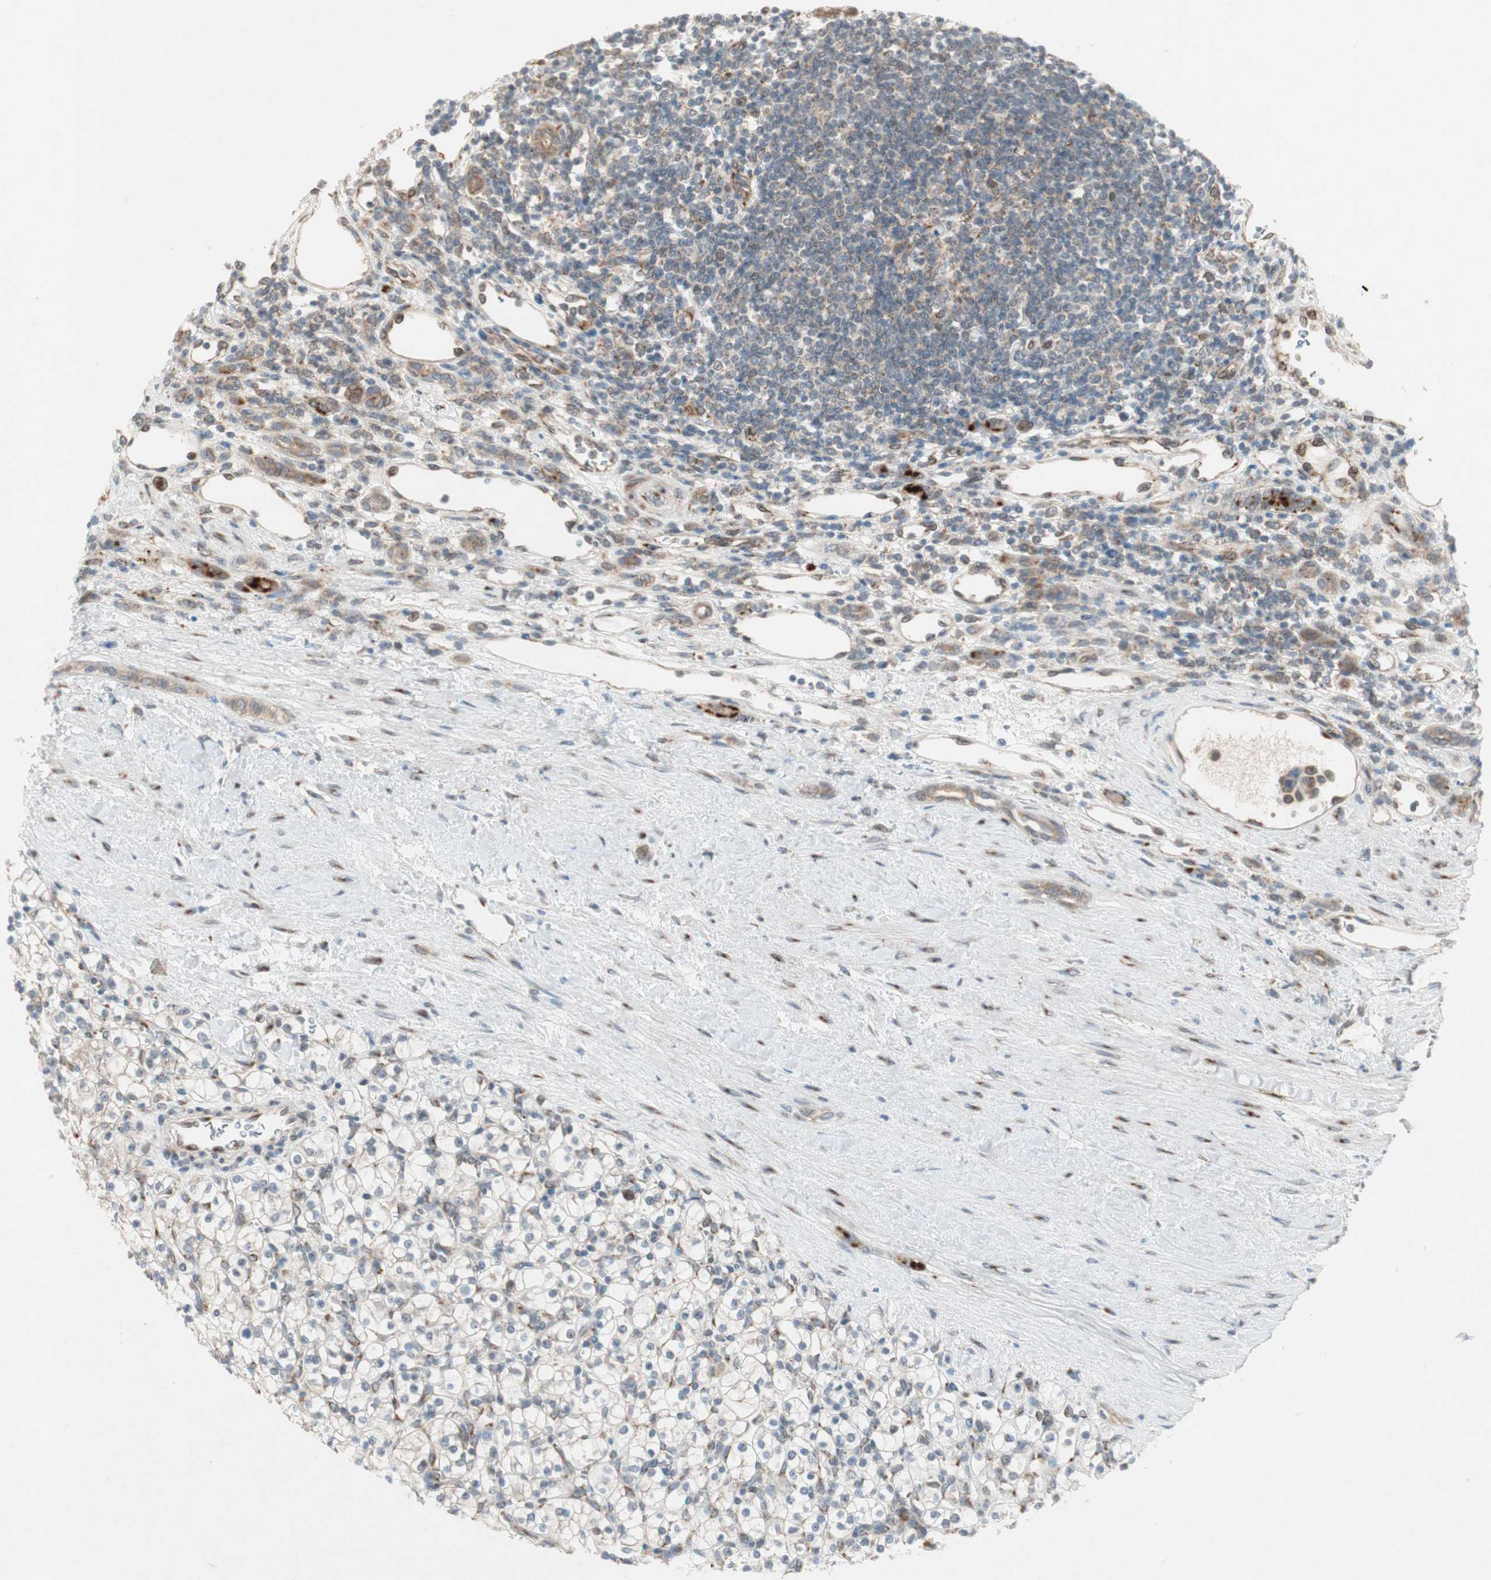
{"staining": {"intensity": "weak", "quantity": "25%-75%", "location": "cytoplasmic/membranous"}, "tissue": "renal cancer", "cell_type": "Tumor cells", "image_type": "cancer", "snomed": [{"axis": "morphology", "description": "Normal tissue, NOS"}, {"axis": "morphology", "description": "Adenocarcinoma, NOS"}, {"axis": "topography", "description": "Kidney"}], "caption": "This is an image of immunohistochemistry staining of renal adenocarcinoma, which shows weak positivity in the cytoplasmic/membranous of tumor cells.", "gene": "ZNF37A", "patient": {"sex": "female", "age": 55}}